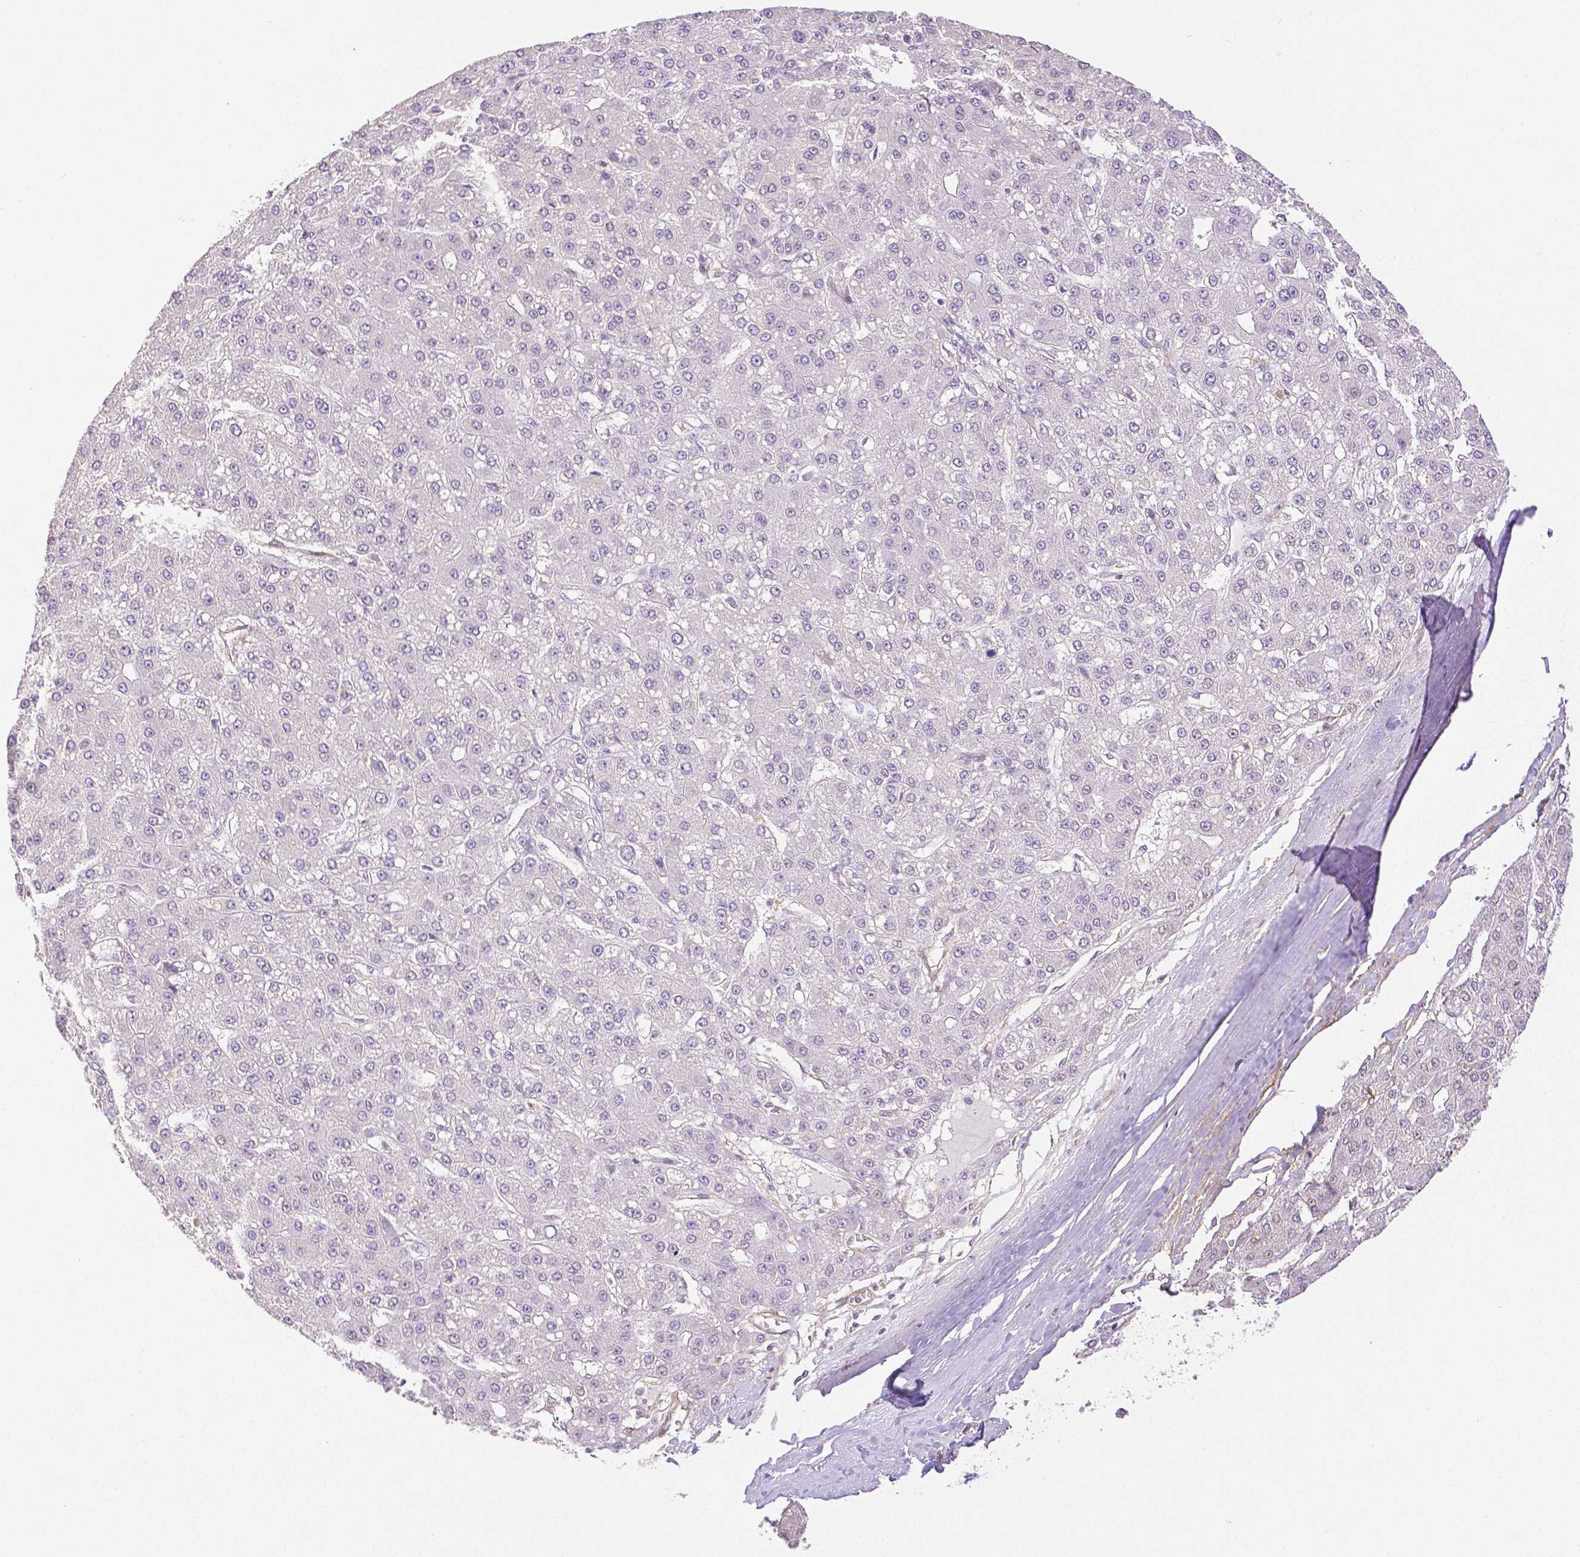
{"staining": {"intensity": "negative", "quantity": "none", "location": "none"}, "tissue": "liver cancer", "cell_type": "Tumor cells", "image_type": "cancer", "snomed": [{"axis": "morphology", "description": "Carcinoma, Hepatocellular, NOS"}, {"axis": "topography", "description": "Liver"}], "caption": "An image of human liver cancer is negative for staining in tumor cells.", "gene": "THY1", "patient": {"sex": "male", "age": 67}}